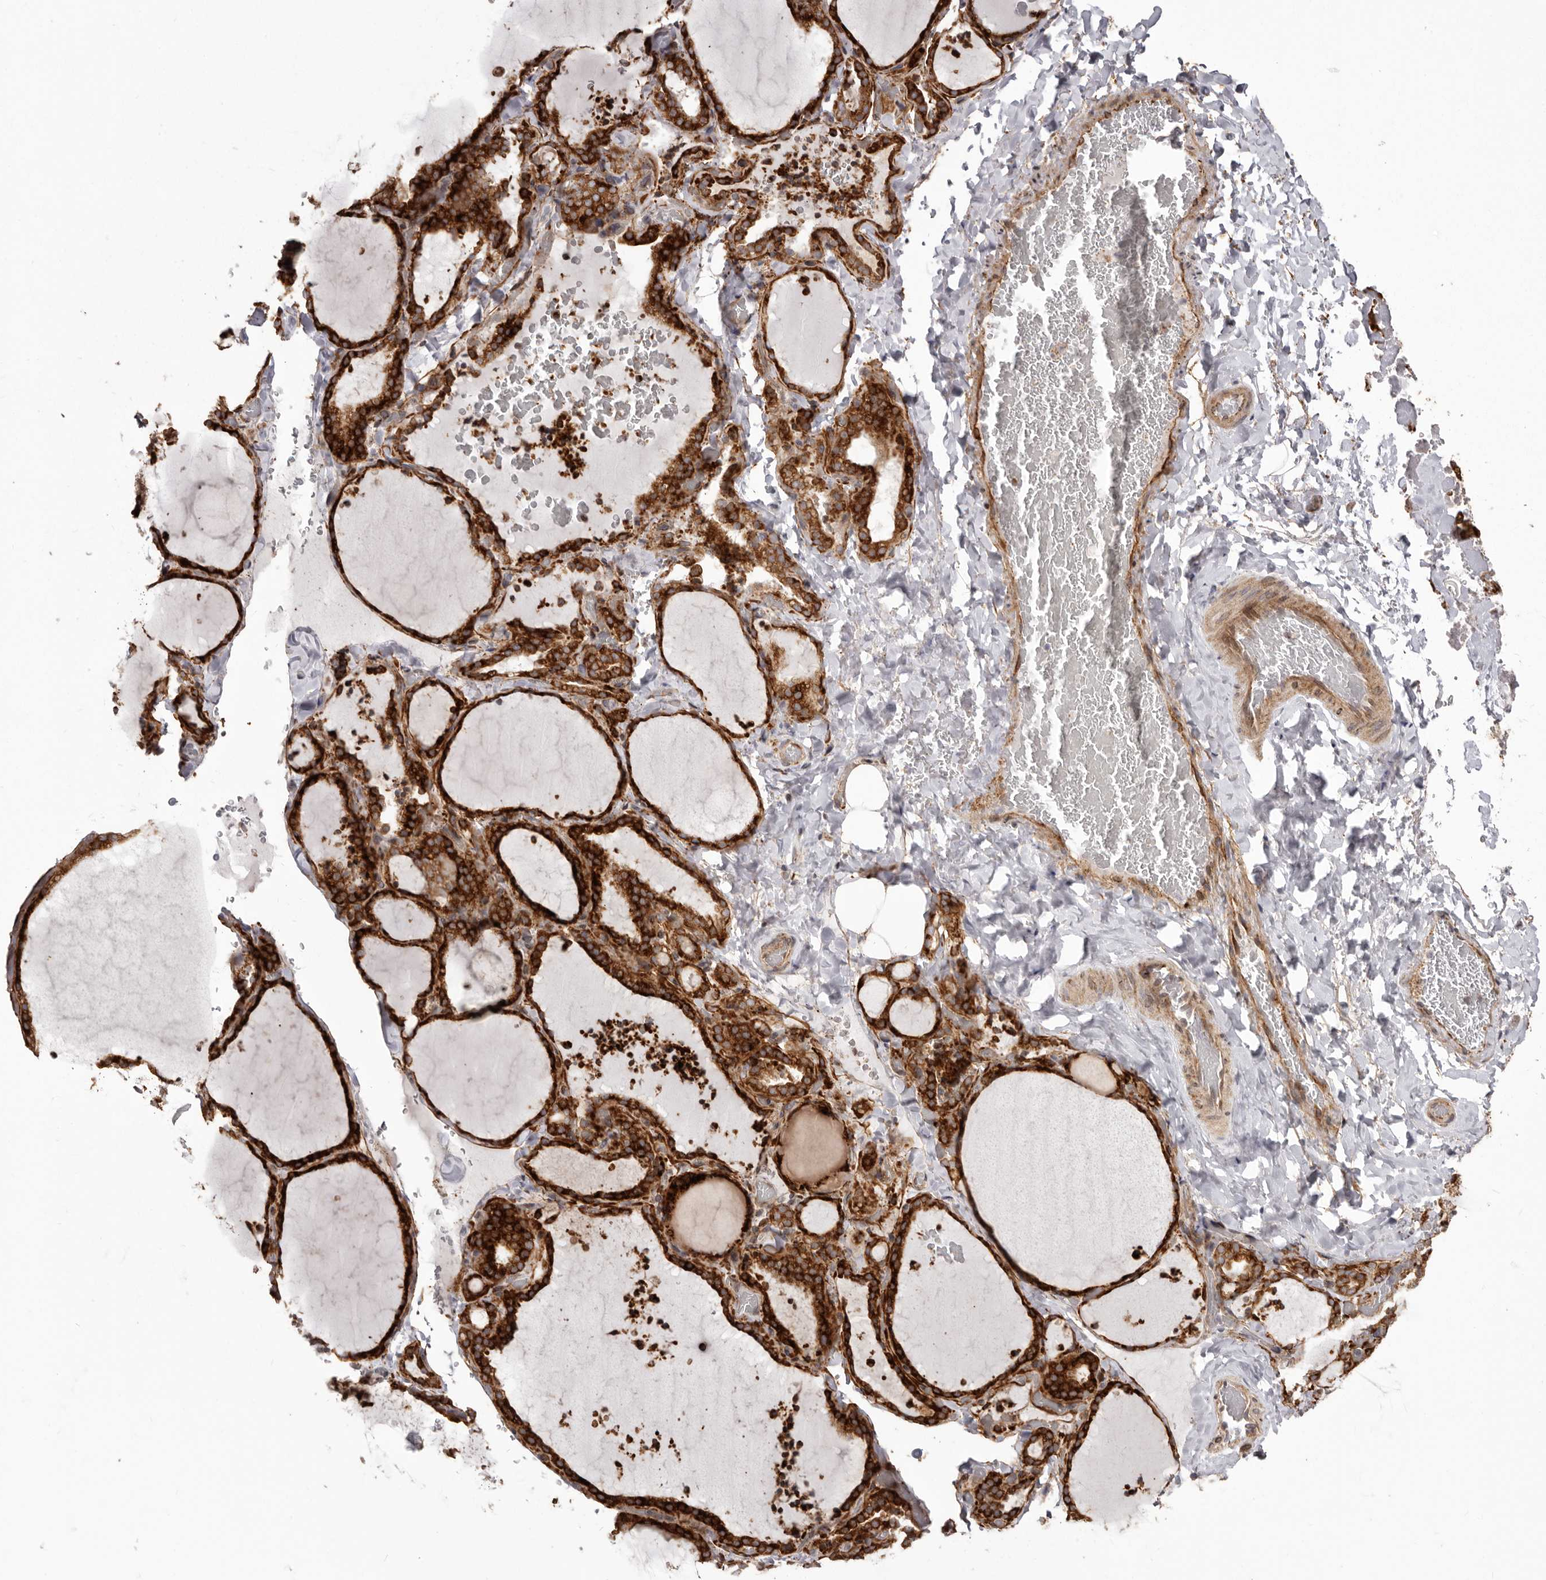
{"staining": {"intensity": "strong", "quantity": ">75%", "location": "cytoplasmic/membranous"}, "tissue": "thyroid gland", "cell_type": "Glandular cells", "image_type": "normal", "snomed": [{"axis": "morphology", "description": "Normal tissue, NOS"}, {"axis": "topography", "description": "Thyroid gland"}], "caption": "The micrograph reveals a brown stain indicating the presence of a protein in the cytoplasmic/membranous of glandular cells in thyroid gland. Immunohistochemistry (ihc) stains the protein of interest in brown and the nuclei are stained blue.", "gene": "NUP43", "patient": {"sex": "female", "age": 22}}